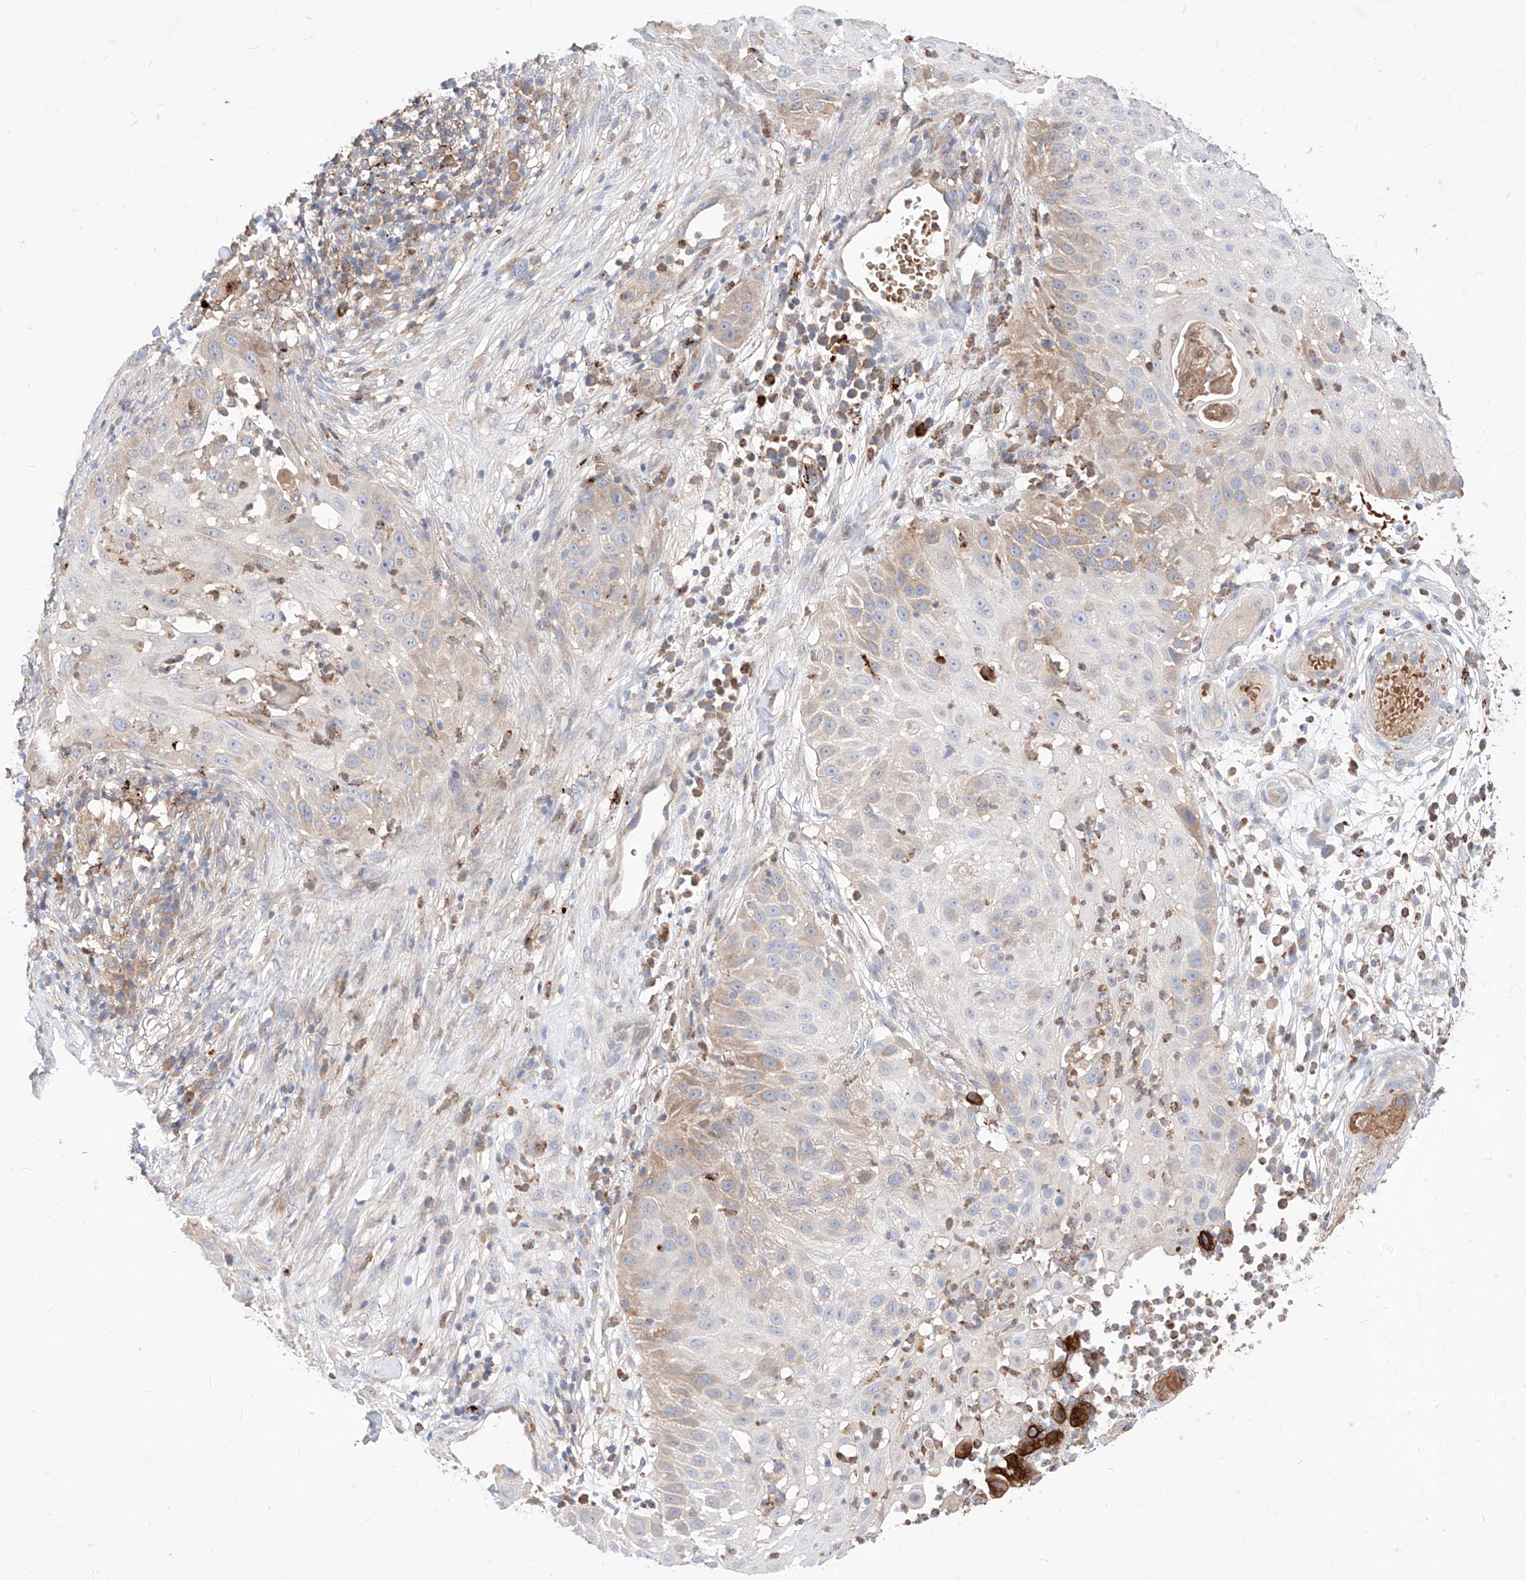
{"staining": {"intensity": "weak", "quantity": "25%-75%", "location": "cytoplasmic/membranous"}, "tissue": "skin cancer", "cell_type": "Tumor cells", "image_type": "cancer", "snomed": [{"axis": "morphology", "description": "Squamous cell carcinoma, NOS"}, {"axis": "topography", "description": "Skin"}], "caption": "IHC of human skin cancer exhibits low levels of weak cytoplasmic/membranous positivity in approximately 25%-75% of tumor cells.", "gene": "TSNAX", "patient": {"sex": "female", "age": 44}}